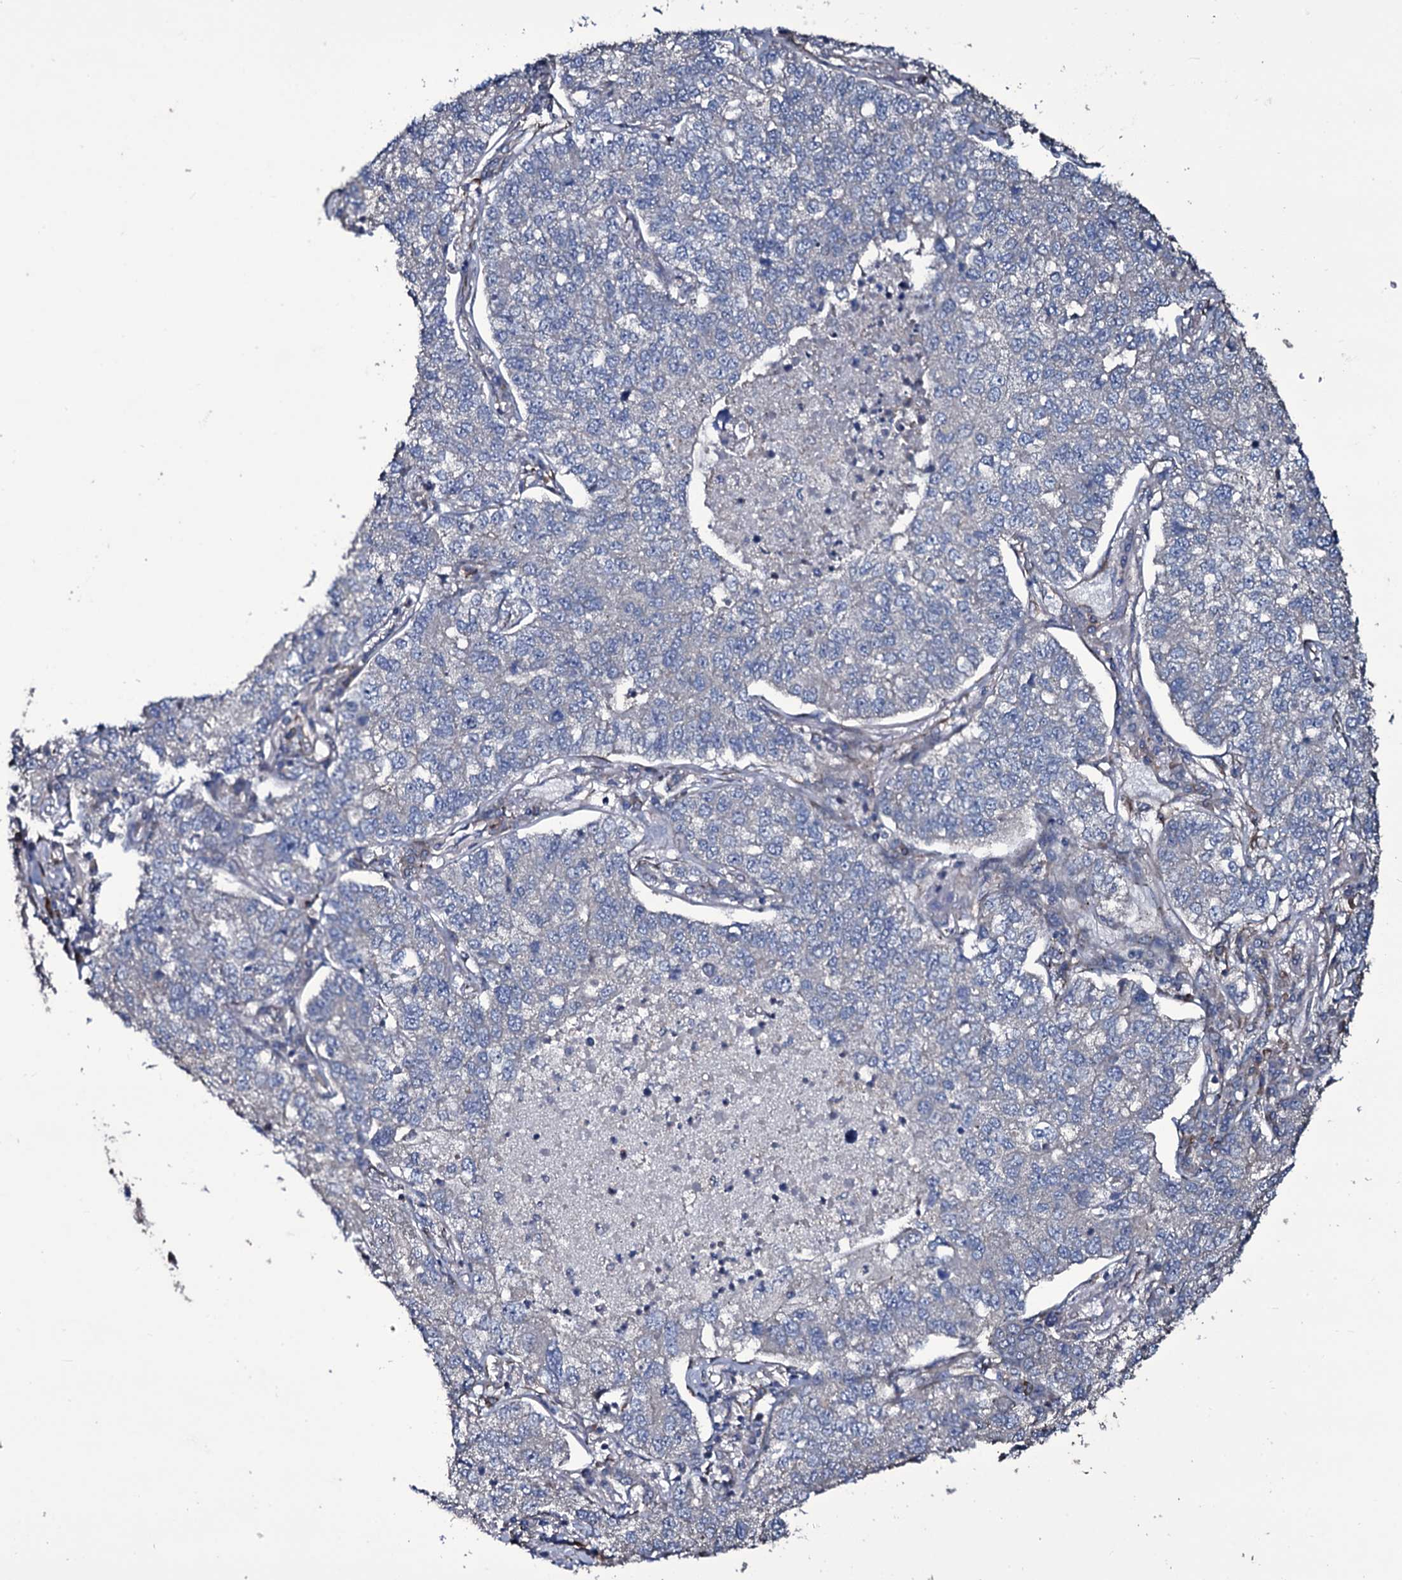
{"staining": {"intensity": "negative", "quantity": "none", "location": "none"}, "tissue": "lung cancer", "cell_type": "Tumor cells", "image_type": "cancer", "snomed": [{"axis": "morphology", "description": "Adenocarcinoma, NOS"}, {"axis": "topography", "description": "Lung"}], "caption": "Lung cancer was stained to show a protein in brown. There is no significant expression in tumor cells.", "gene": "WIPF3", "patient": {"sex": "male", "age": 49}}